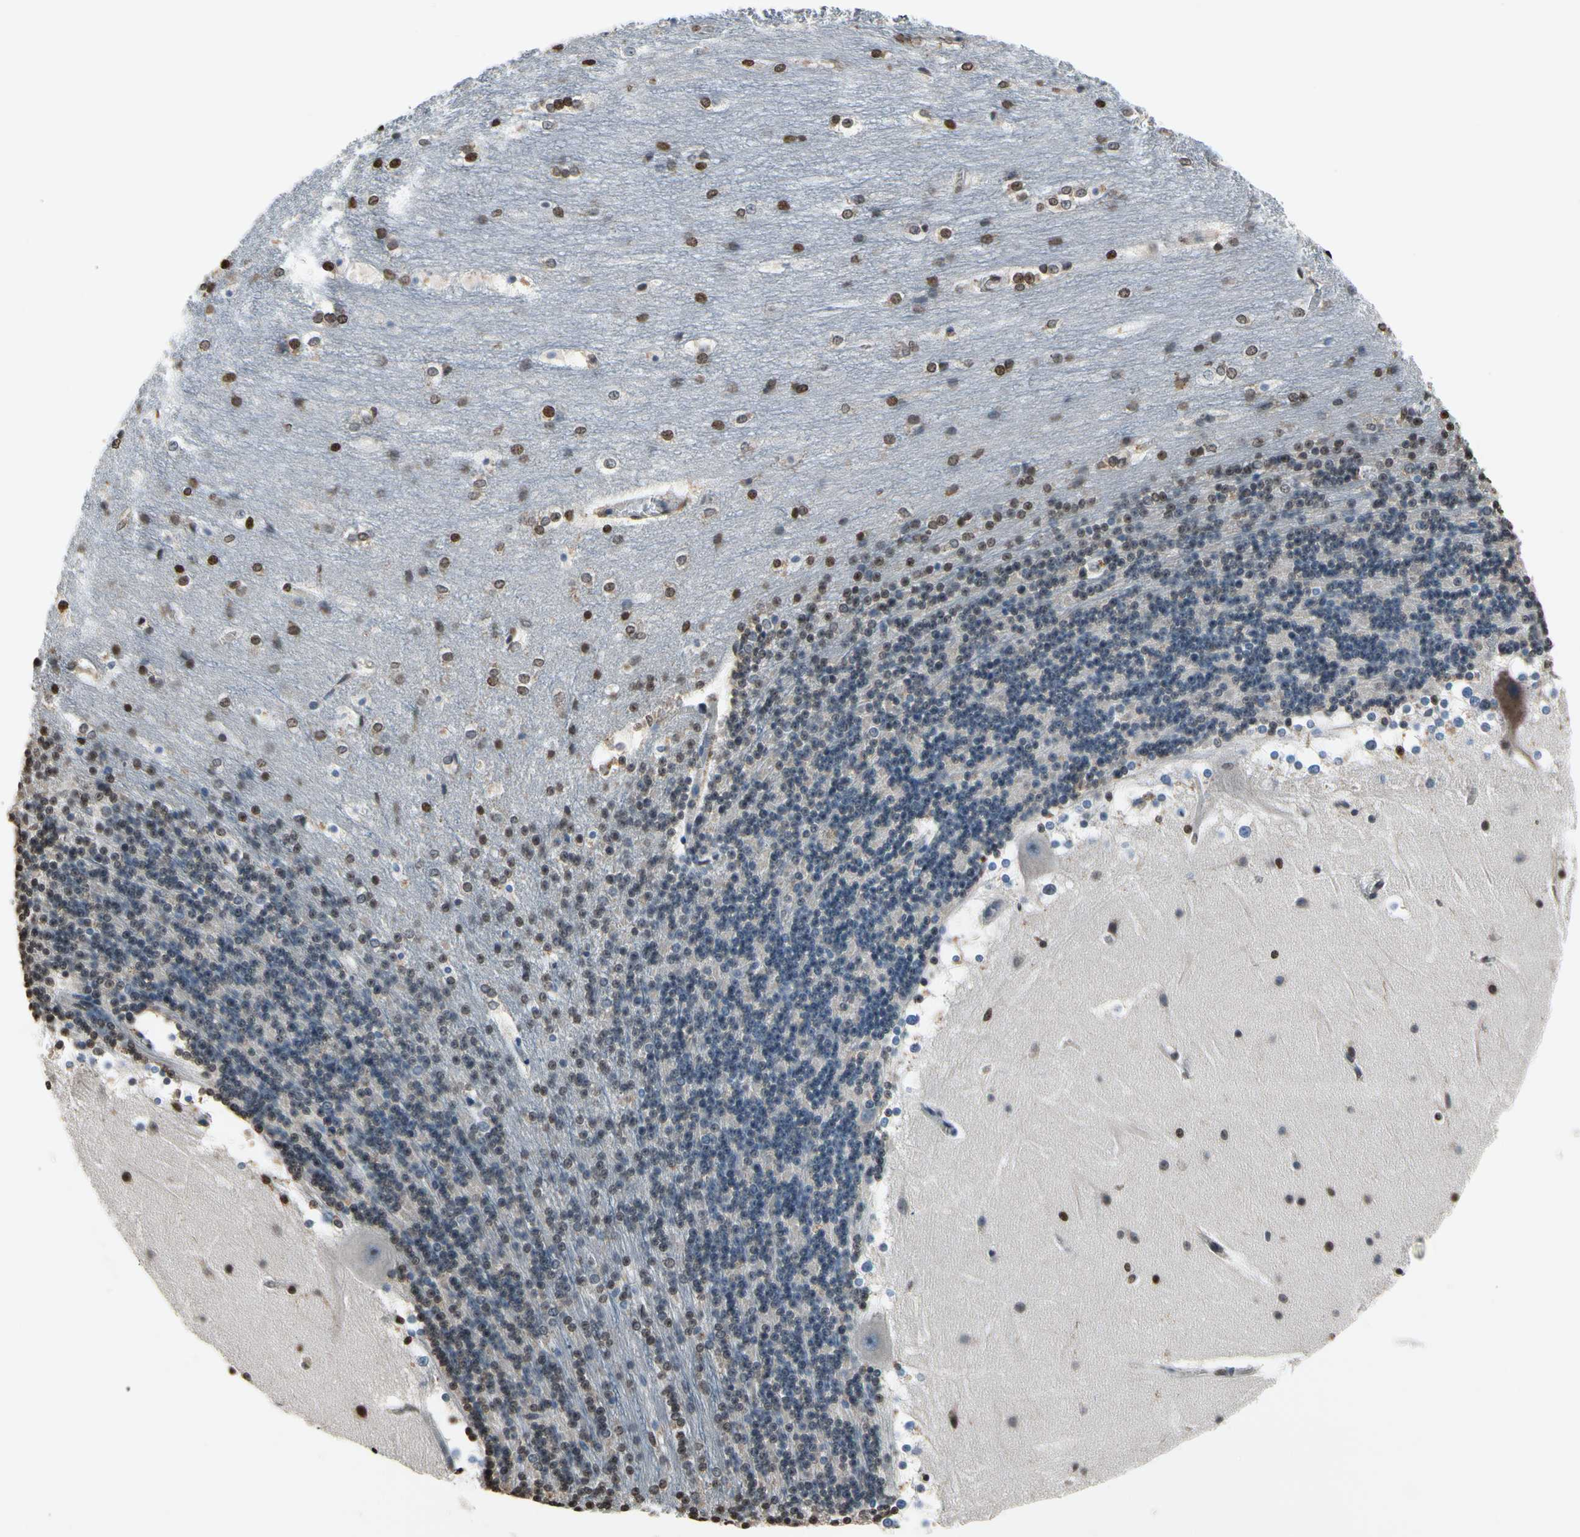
{"staining": {"intensity": "moderate", "quantity": "25%-75%", "location": "nuclear"}, "tissue": "cerebellum", "cell_type": "Cells in granular layer", "image_type": "normal", "snomed": [{"axis": "morphology", "description": "Normal tissue, NOS"}, {"axis": "topography", "description": "Cerebellum"}], "caption": "Brown immunohistochemical staining in benign cerebellum shows moderate nuclear expression in approximately 25%-75% of cells in granular layer. The staining is performed using DAB (3,3'-diaminobenzidine) brown chromogen to label protein expression. The nuclei are counter-stained blue using hematoxylin.", "gene": "HIPK2", "patient": {"sex": "female", "age": 19}}